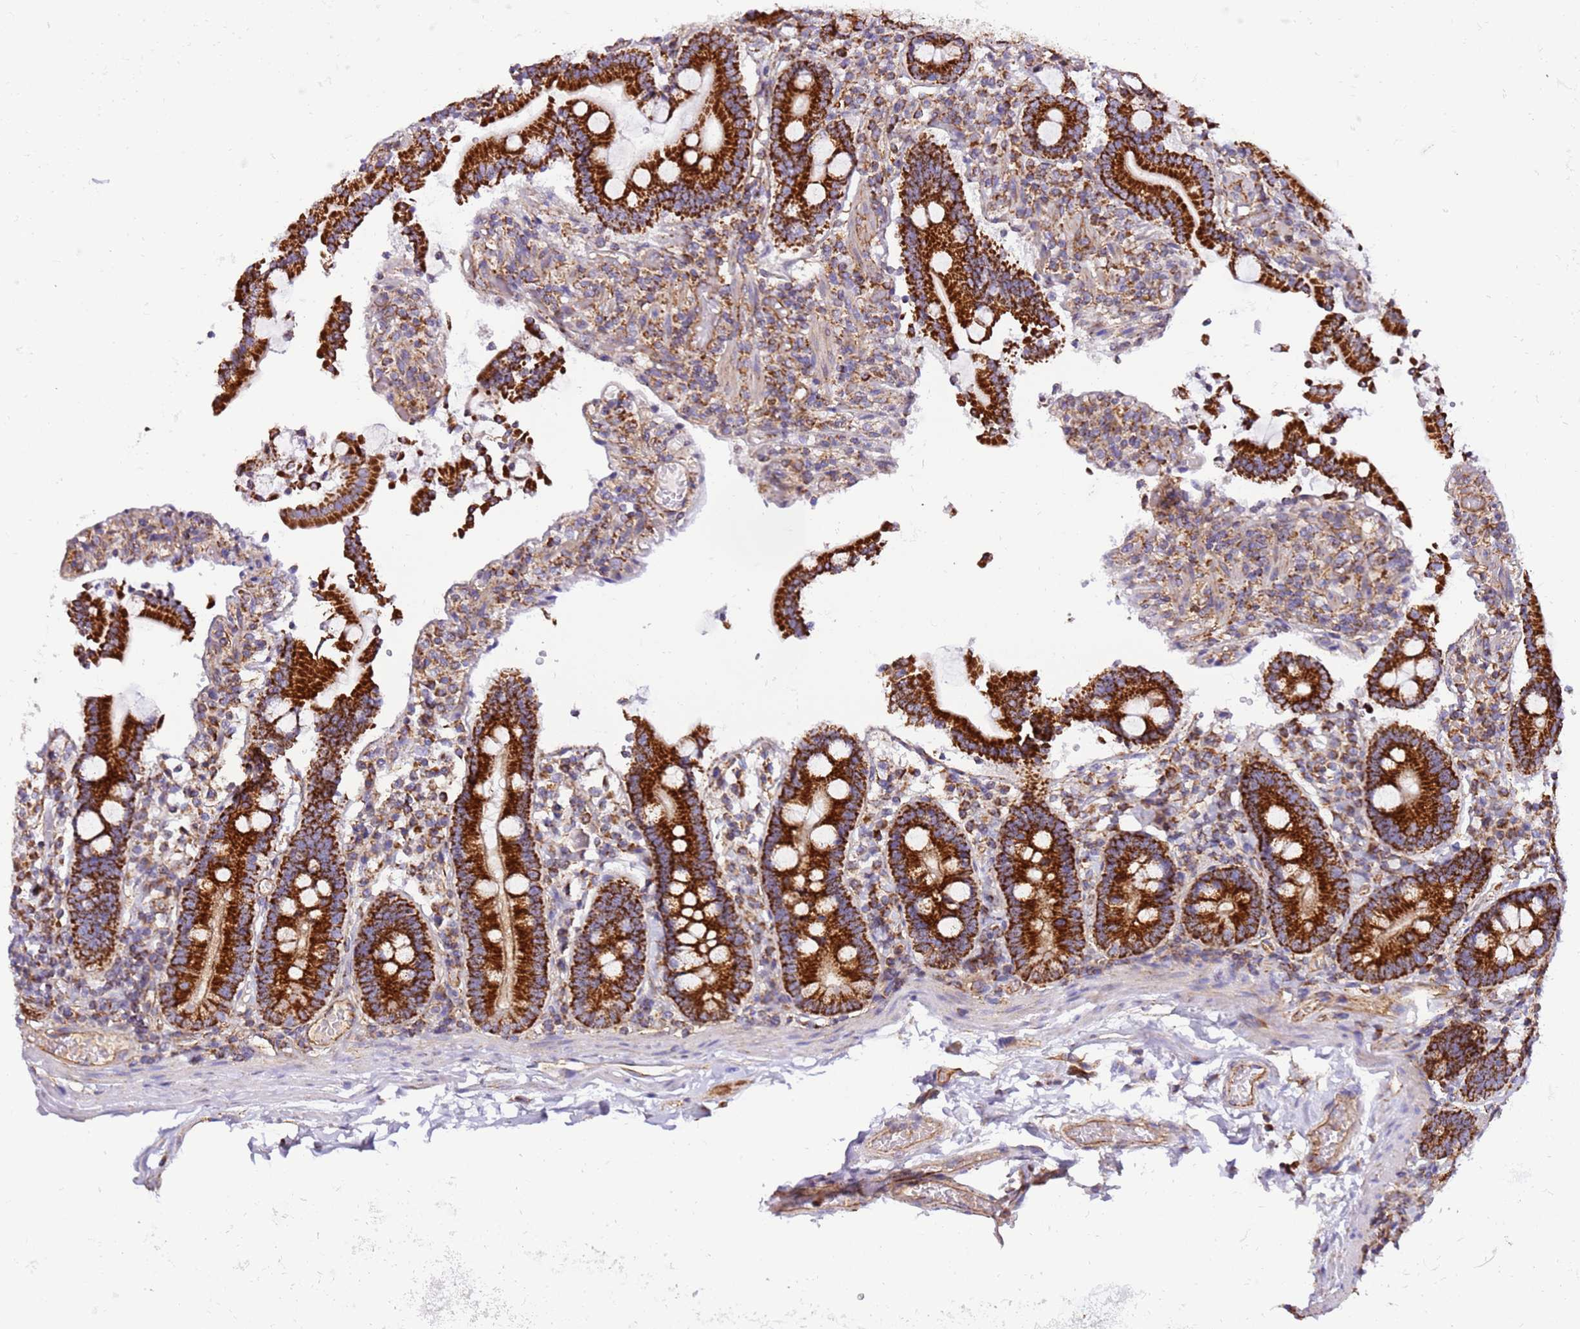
{"staining": {"intensity": "strong", "quantity": ">75%", "location": "cytoplasmic/membranous"}, "tissue": "duodenum", "cell_type": "Glandular cells", "image_type": "normal", "snomed": [{"axis": "morphology", "description": "Normal tissue, NOS"}, {"axis": "topography", "description": "Duodenum"}], "caption": "IHC staining of normal duodenum, which shows high levels of strong cytoplasmic/membranous expression in approximately >75% of glandular cells indicating strong cytoplasmic/membranous protein positivity. The staining was performed using DAB (3,3'-diaminobenzidine) (brown) for protein detection and nuclei were counterstained in hematoxylin (blue).", "gene": "MRPL20", "patient": {"sex": "male", "age": 55}}